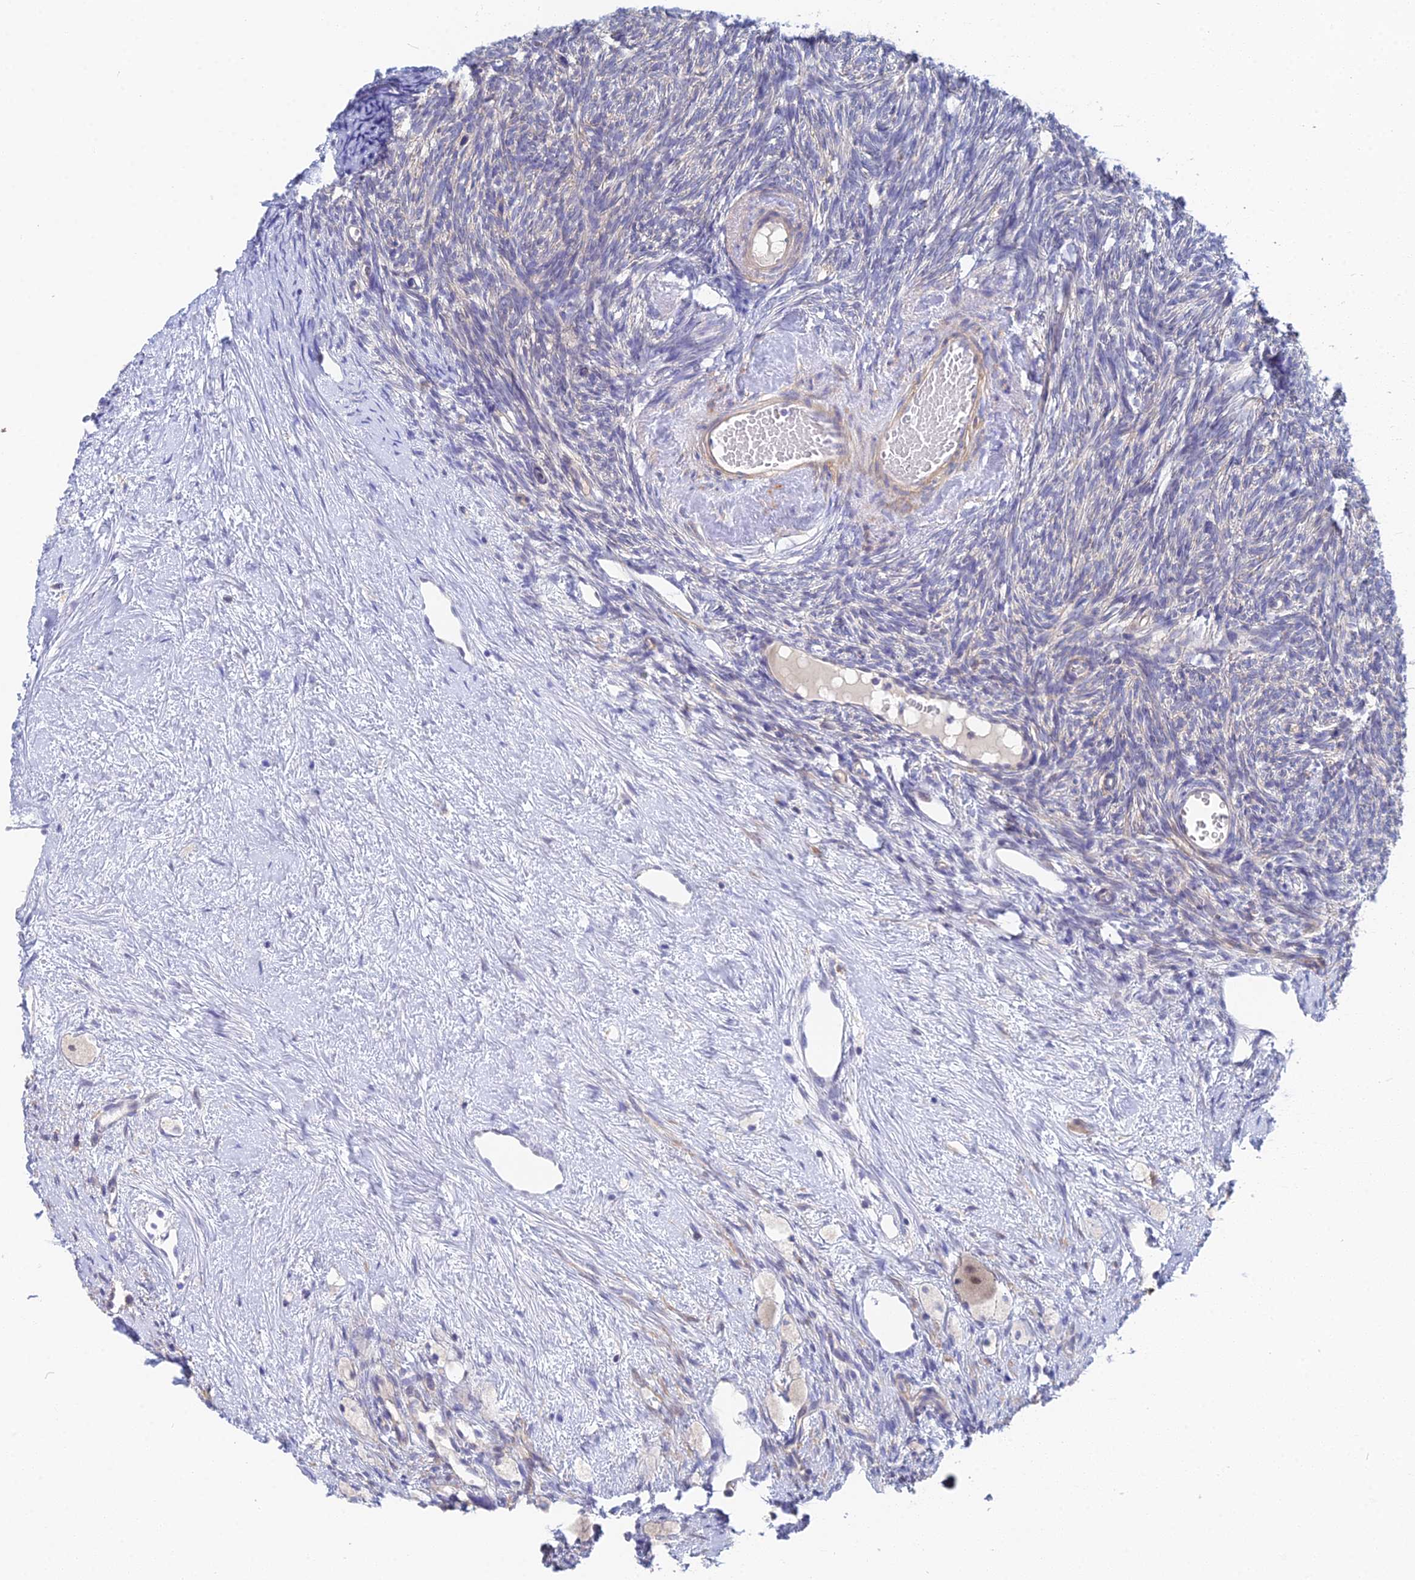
{"staining": {"intensity": "negative", "quantity": "none", "location": "none"}, "tissue": "ovary", "cell_type": "Follicle cells", "image_type": "normal", "snomed": [{"axis": "morphology", "description": "Normal tissue, NOS"}, {"axis": "topography", "description": "Ovary"}], "caption": "Immunohistochemical staining of unremarkable human ovary exhibits no significant expression in follicle cells.", "gene": "DNAH14", "patient": {"sex": "female", "age": 51}}